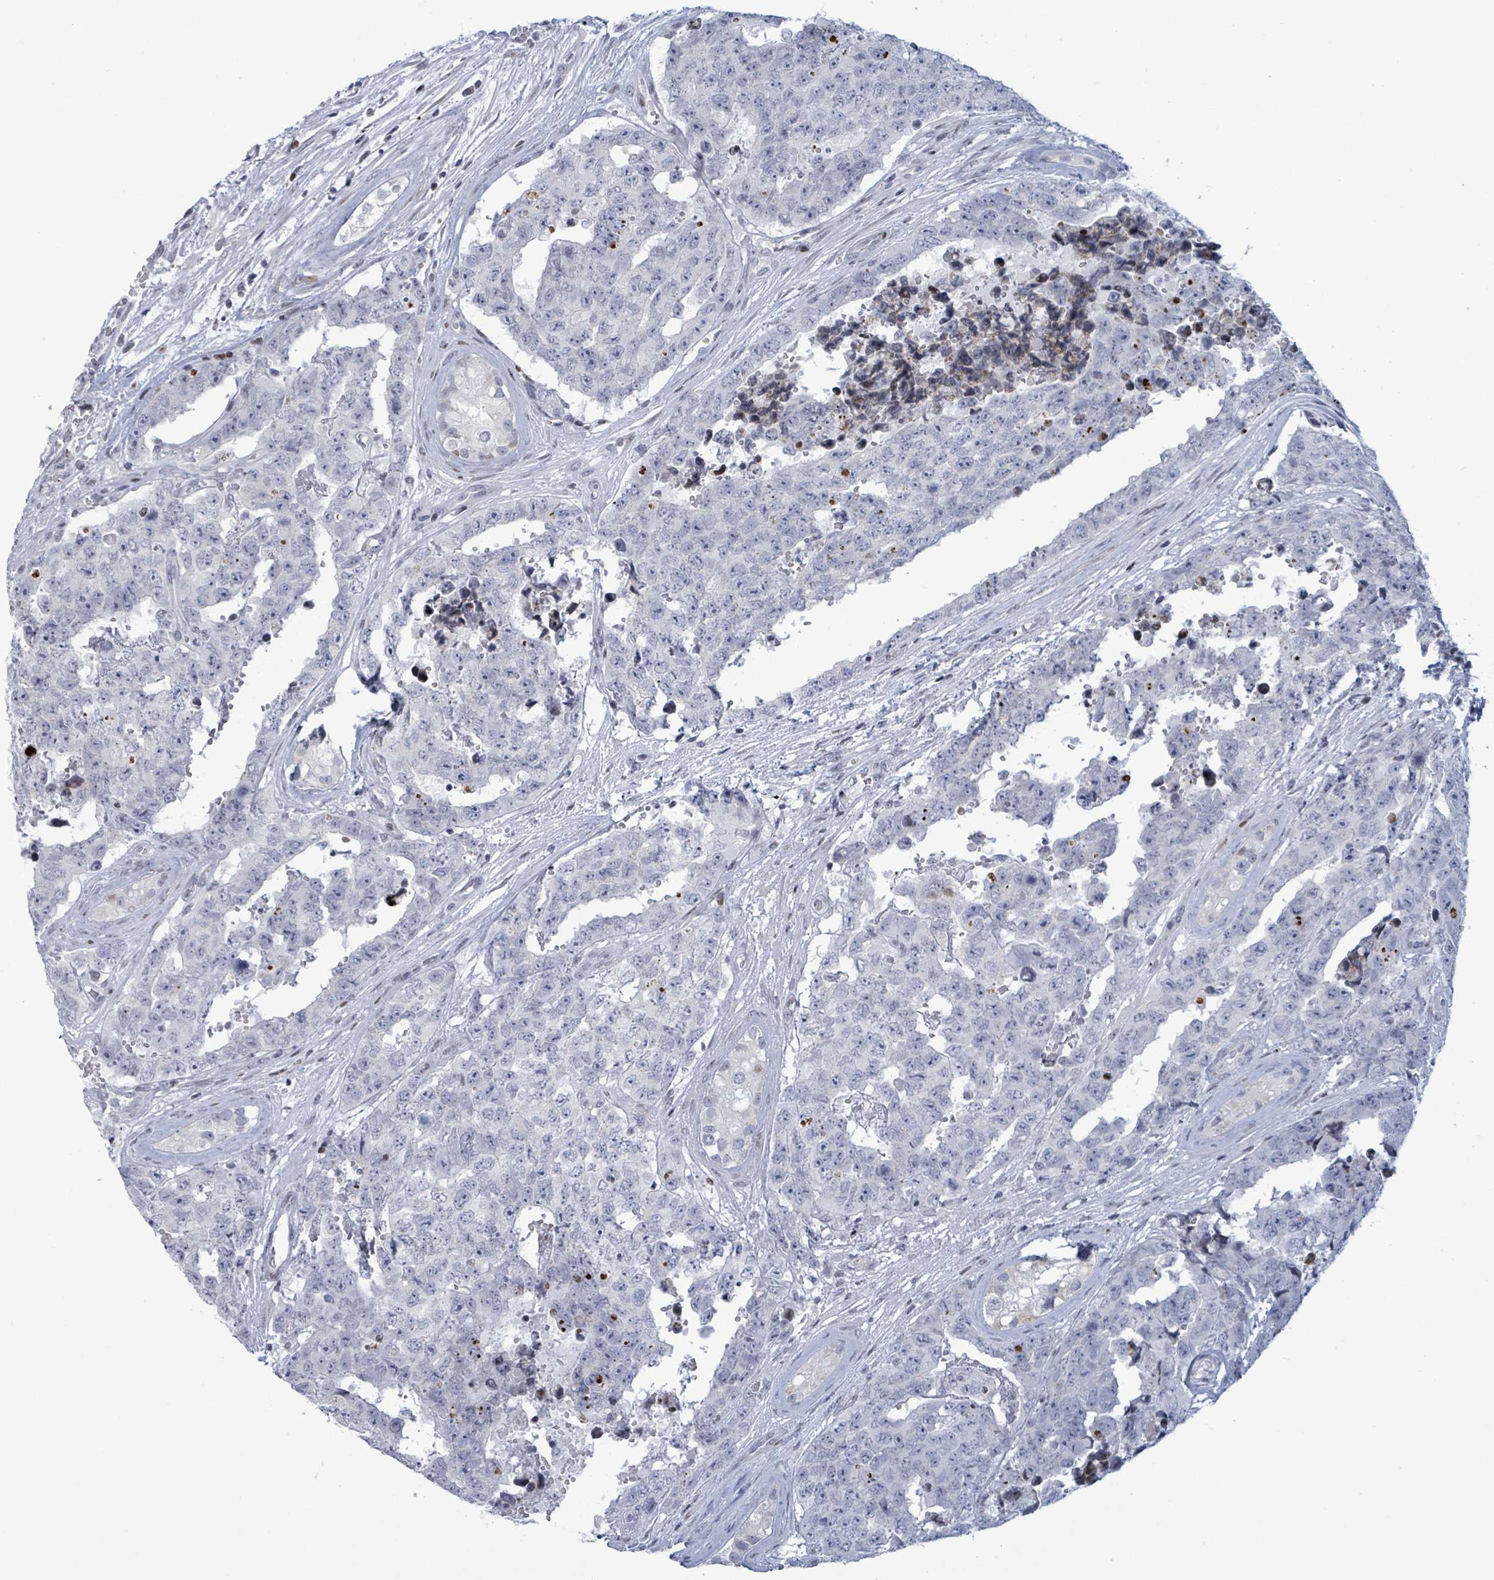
{"staining": {"intensity": "negative", "quantity": "none", "location": "none"}, "tissue": "testis cancer", "cell_type": "Tumor cells", "image_type": "cancer", "snomed": [{"axis": "morphology", "description": "Normal tissue, NOS"}, {"axis": "morphology", "description": "Carcinoma, Embryonal, NOS"}, {"axis": "topography", "description": "Testis"}, {"axis": "topography", "description": "Epididymis"}], "caption": "Tumor cells are negative for brown protein staining in testis embryonal carcinoma. (Immunohistochemistry, brightfield microscopy, high magnification).", "gene": "FNDC4", "patient": {"sex": "male", "age": 25}}